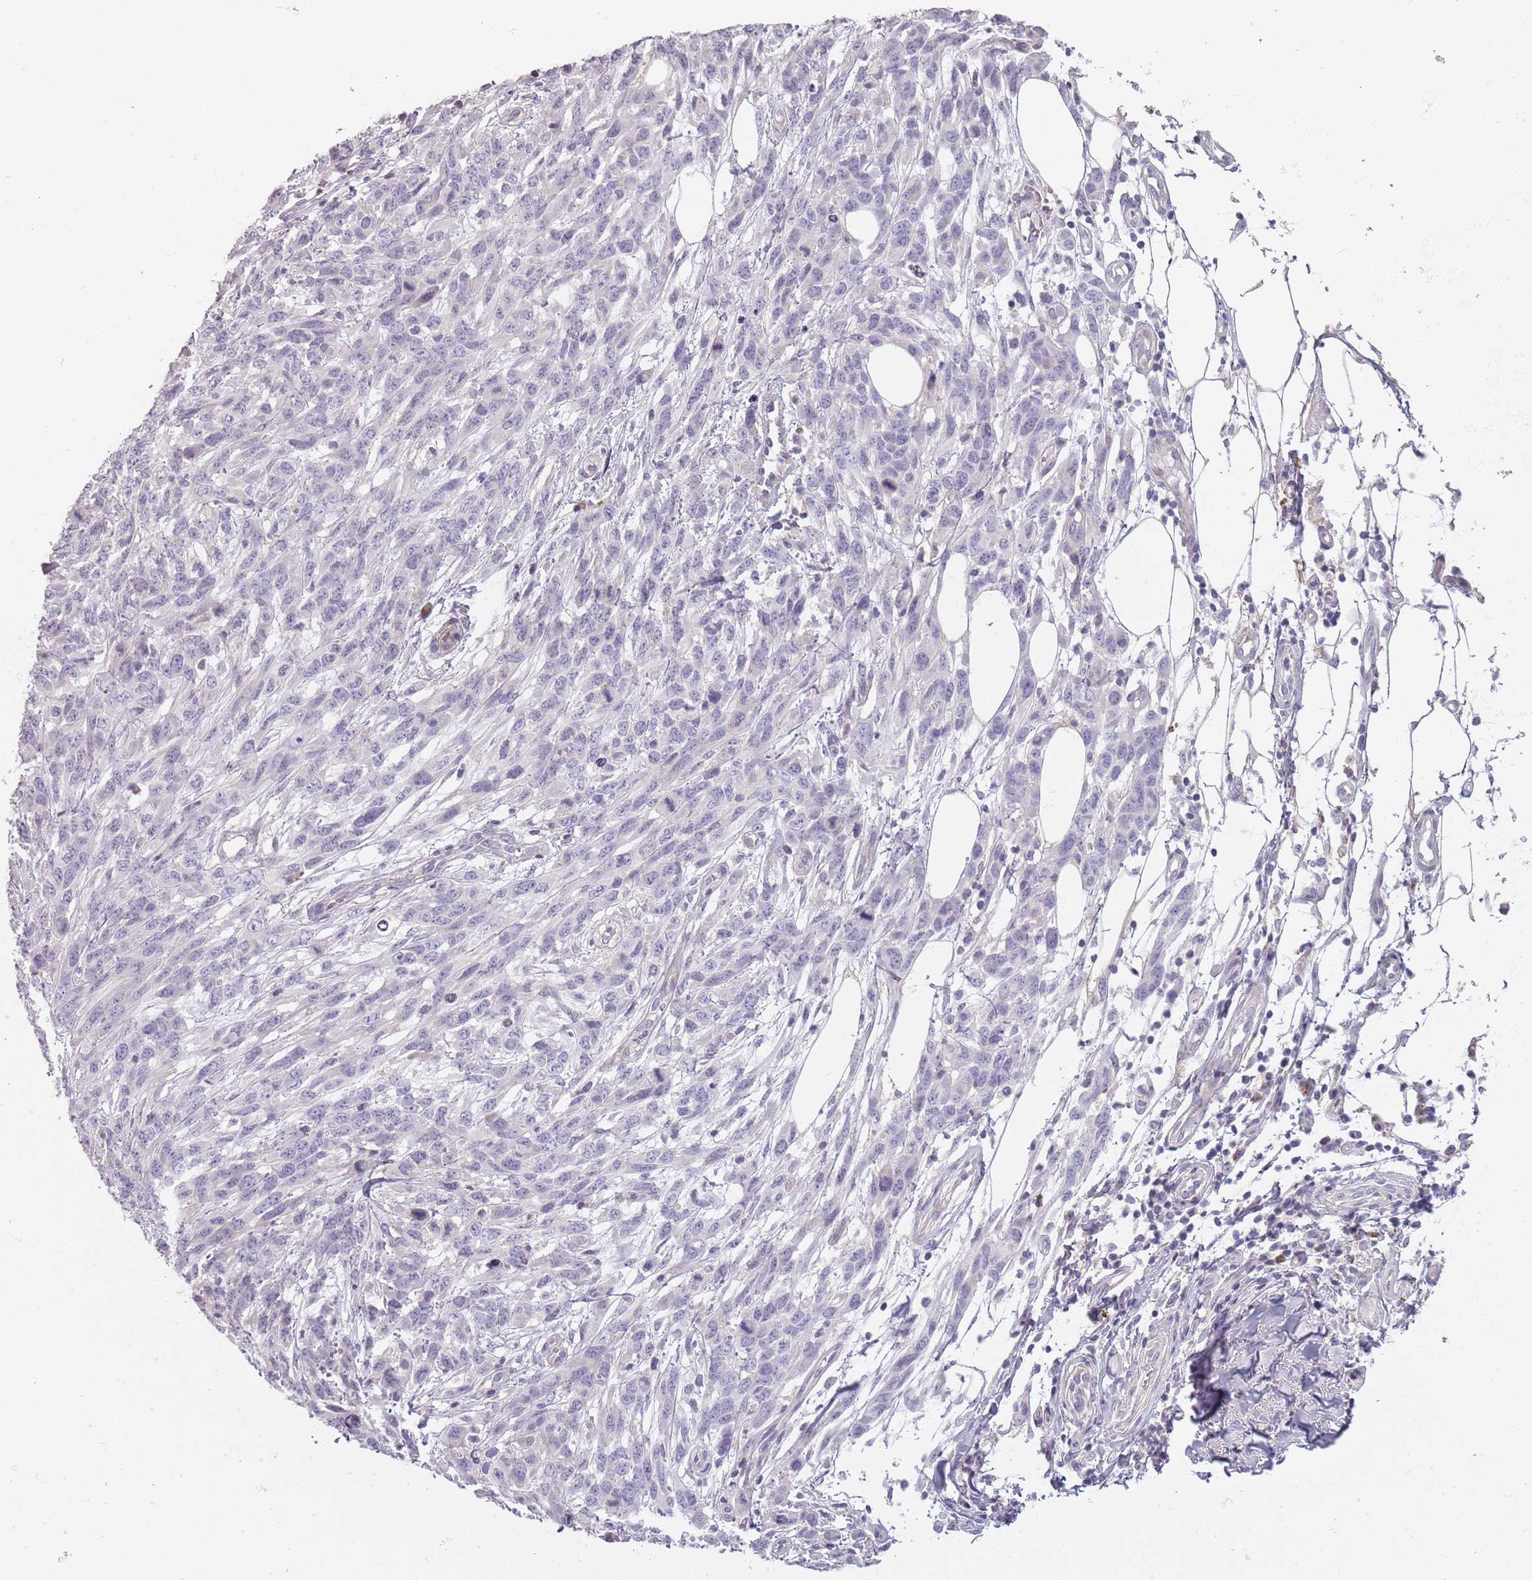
{"staining": {"intensity": "negative", "quantity": "none", "location": "none"}, "tissue": "melanoma", "cell_type": "Tumor cells", "image_type": "cancer", "snomed": [{"axis": "morphology", "description": "Normal morphology"}, {"axis": "morphology", "description": "Malignant melanoma, NOS"}, {"axis": "topography", "description": "Skin"}], "caption": "Melanoma stained for a protein using immunohistochemistry reveals no positivity tumor cells.", "gene": "SYNGR3", "patient": {"sex": "female", "age": 72}}